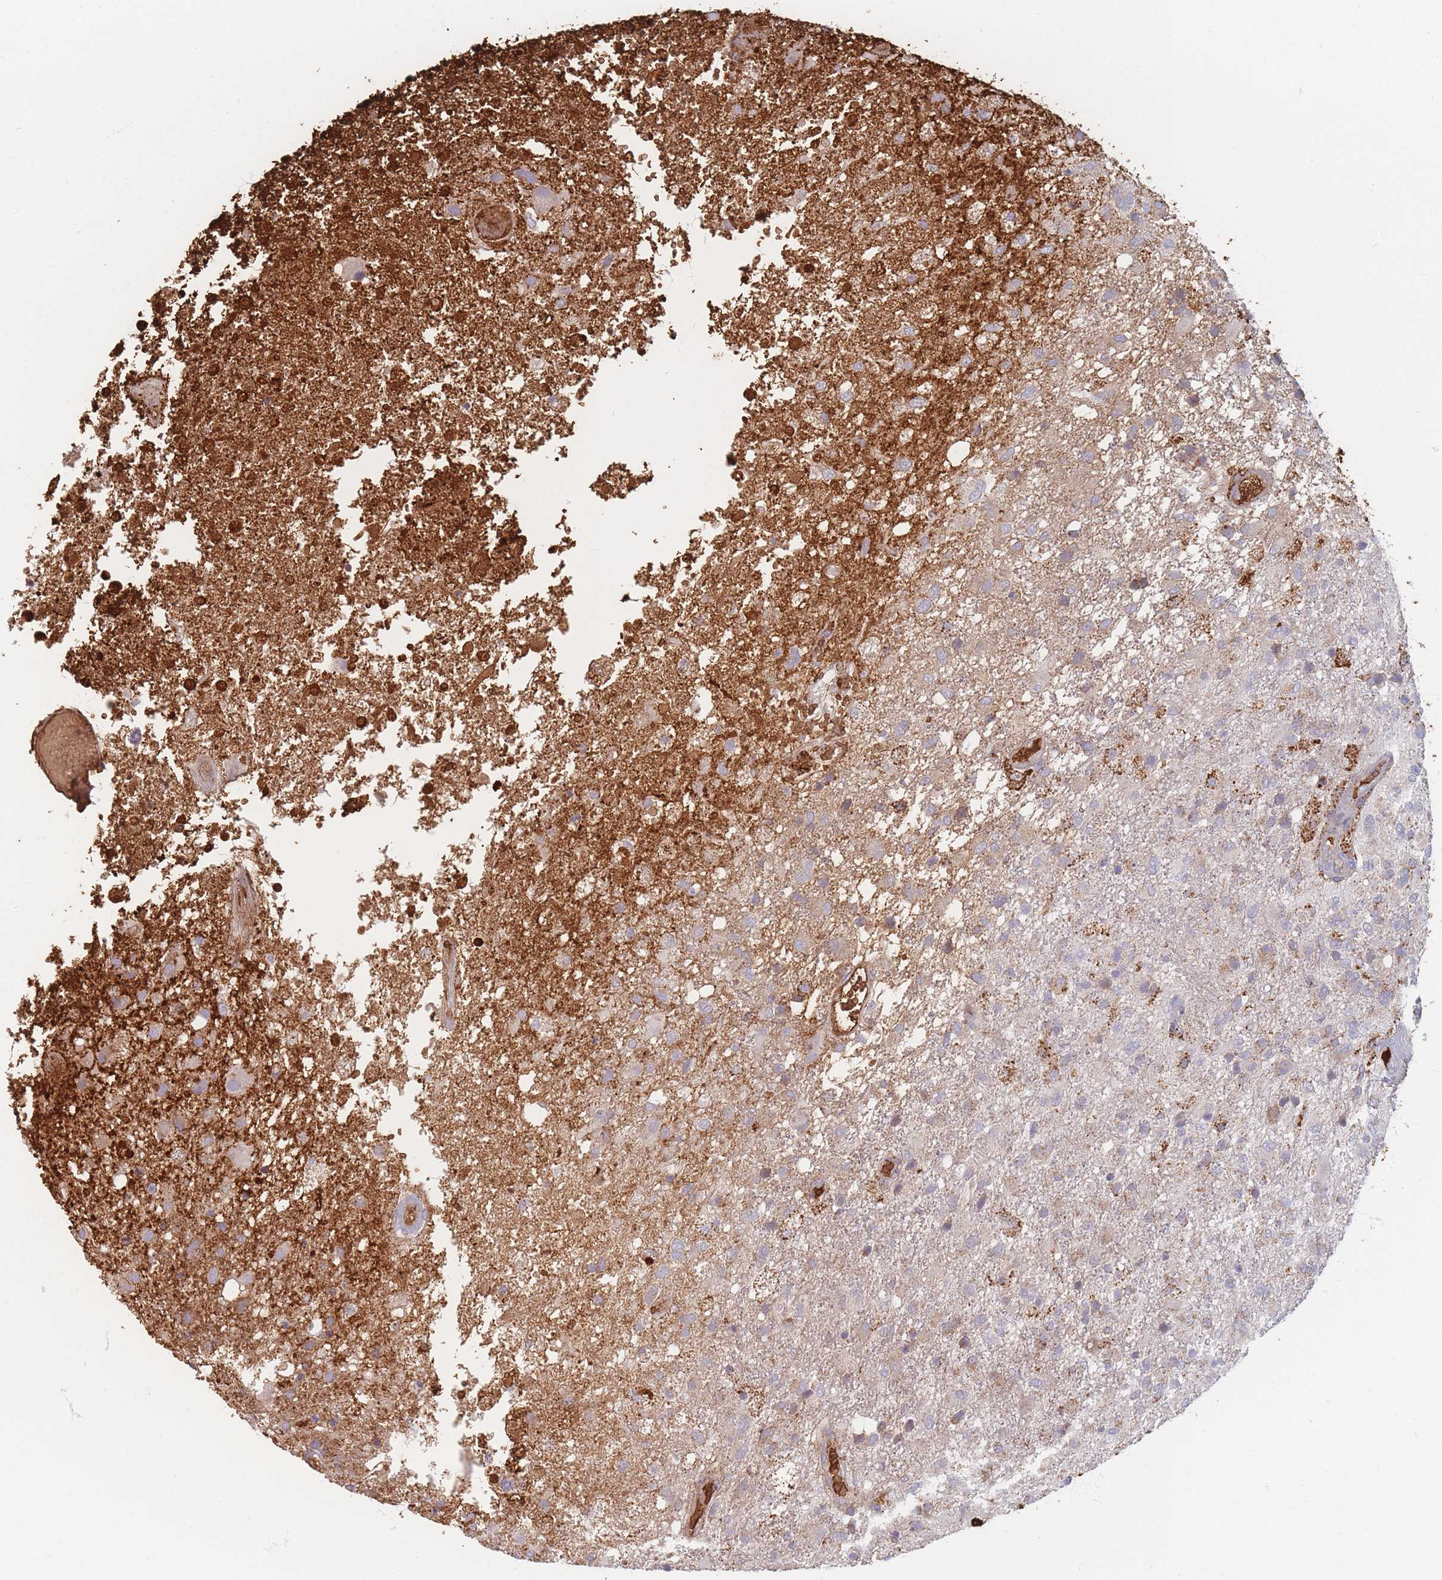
{"staining": {"intensity": "moderate", "quantity": "<25%", "location": "cytoplasmic/membranous"}, "tissue": "glioma", "cell_type": "Tumor cells", "image_type": "cancer", "snomed": [{"axis": "morphology", "description": "Glioma, malignant, High grade"}, {"axis": "topography", "description": "Brain"}], "caption": "Malignant high-grade glioma tissue displays moderate cytoplasmic/membranous expression in about <25% of tumor cells (IHC, brightfield microscopy, high magnification).", "gene": "SLC2A6", "patient": {"sex": "female", "age": 74}}